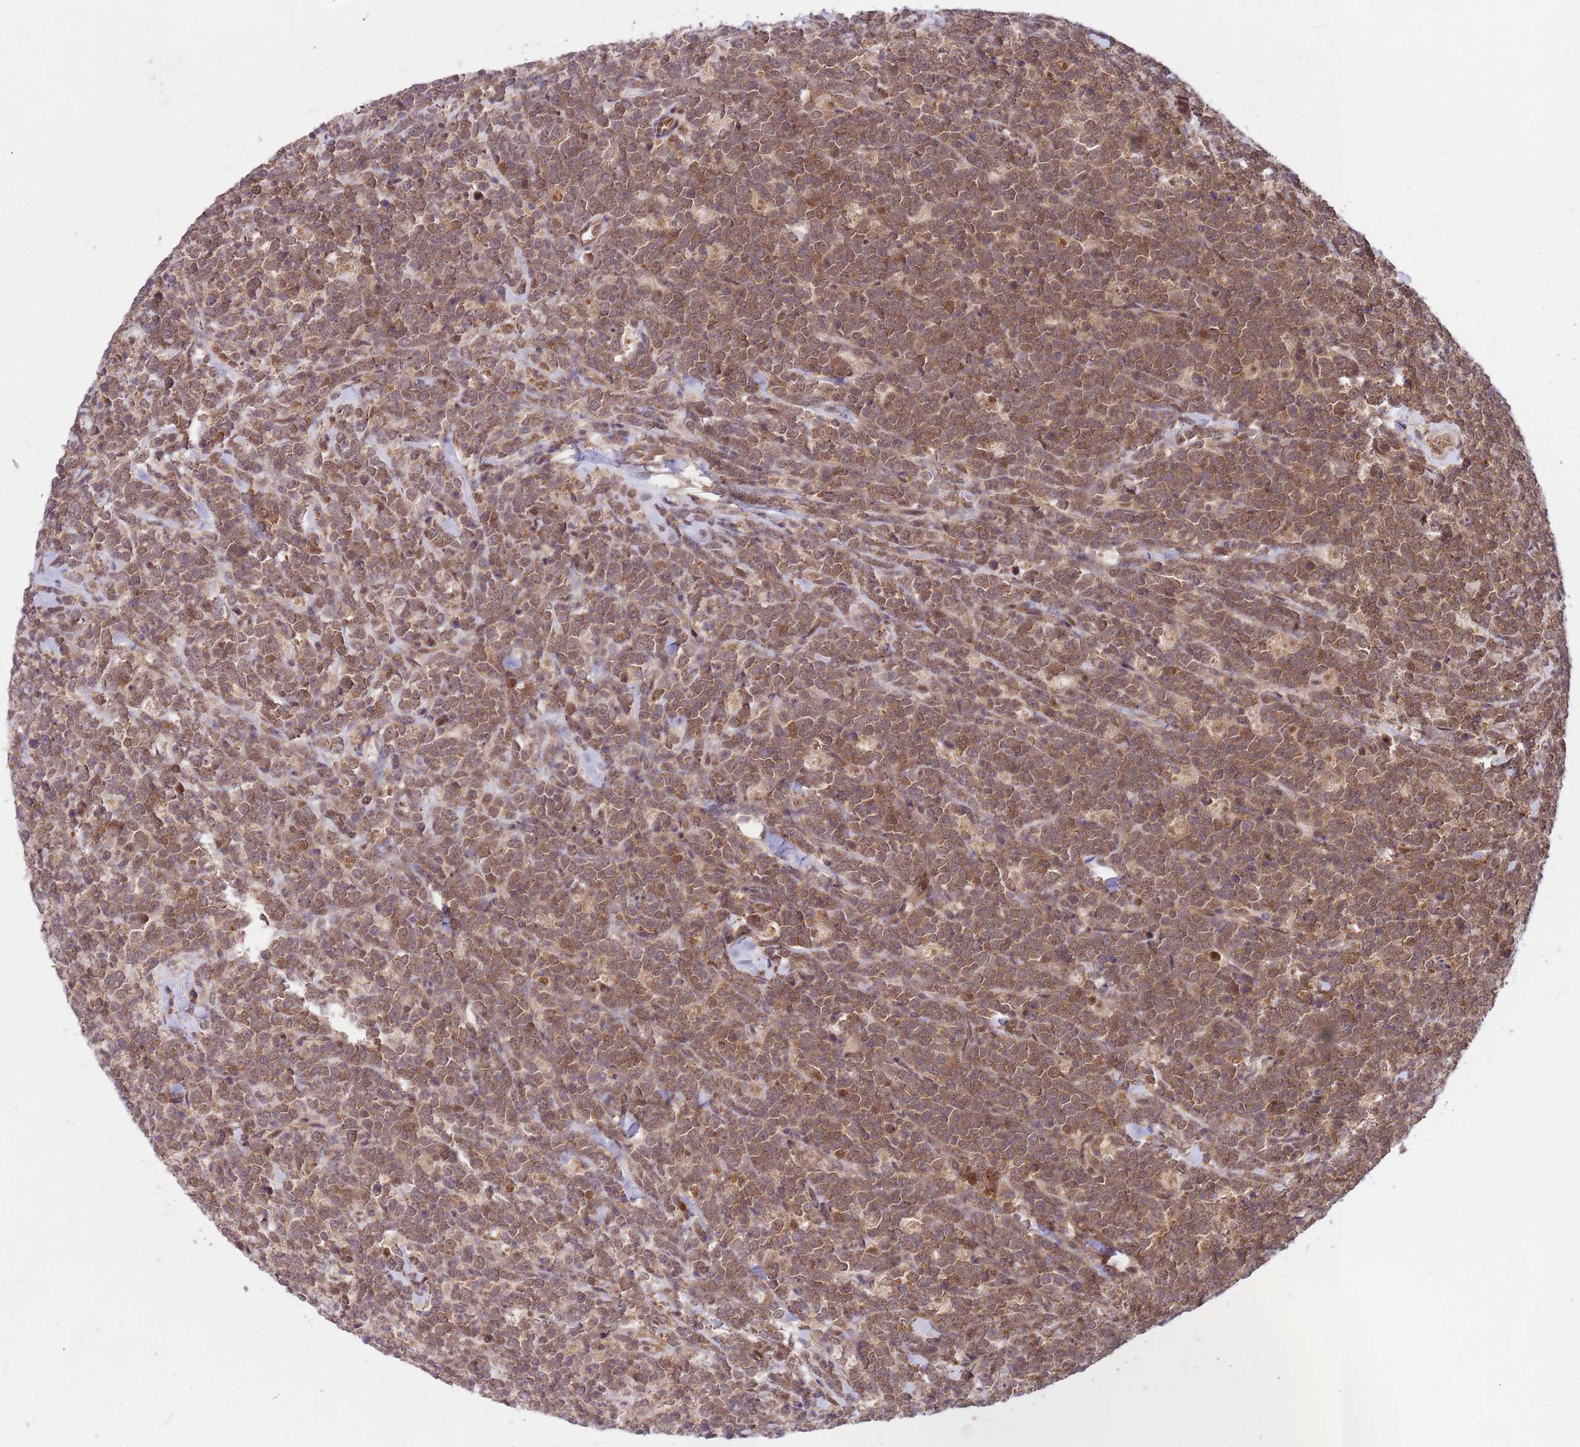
{"staining": {"intensity": "moderate", "quantity": ">75%", "location": "cytoplasmic/membranous"}, "tissue": "lymphoma", "cell_type": "Tumor cells", "image_type": "cancer", "snomed": [{"axis": "morphology", "description": "Malignant lymphoma, non-Hodgkin's type, High grade"}, {"axis": "topography", "description": "Small intestine"}], "caption": "A brown stain shows moderate cytoplasmic/membranous staining of a protein in lymphoma tumor cells. Ihc stains the protein in brown and the nuclei are stained blue.", "gene": "PPP2CB", "patient": {"sex": "male", "age": 8}}